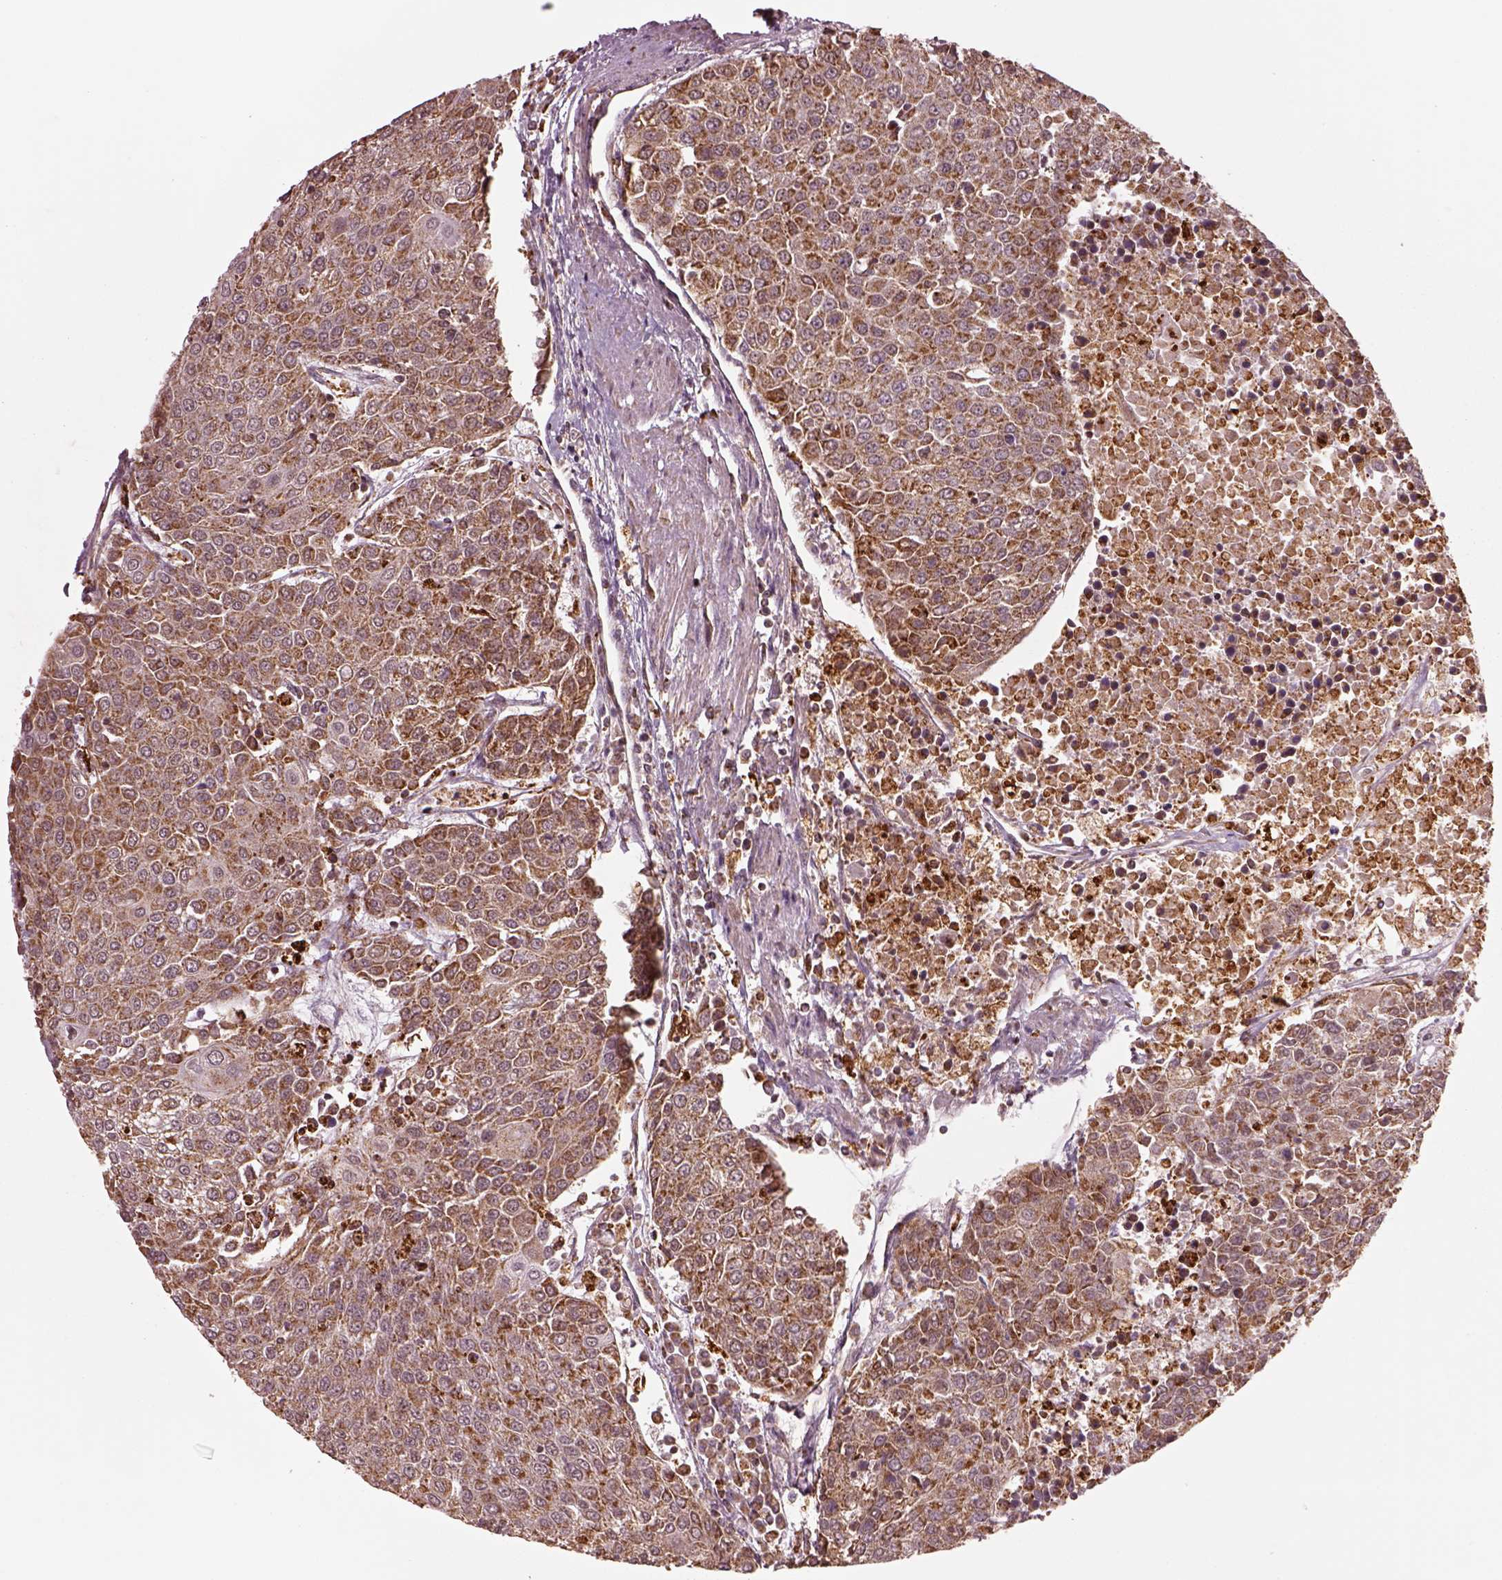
{"staining": {"intensity": "moderate", "quantity": ">75%", "location": "cytoplasmic/membranous"}, "tissue": "urothelial cancer", "cell_type": "Tumor cells", "image_type": "cancer", "snomed": [{"axis": "morphology", "description": "Urothelial carcinoma, High grade"}, {"axis": "topography", "description": "Urinary bladder"}], "caption": "Moderate cytoplasmic/membranous staining for a protein is seen in about >75% of tumor cells of urothelial carcinoma (high-grade) using immunohistochemistry (IHC).", "gene": "SEL1L3", "patient": {"sex": "female", "age": 85}}